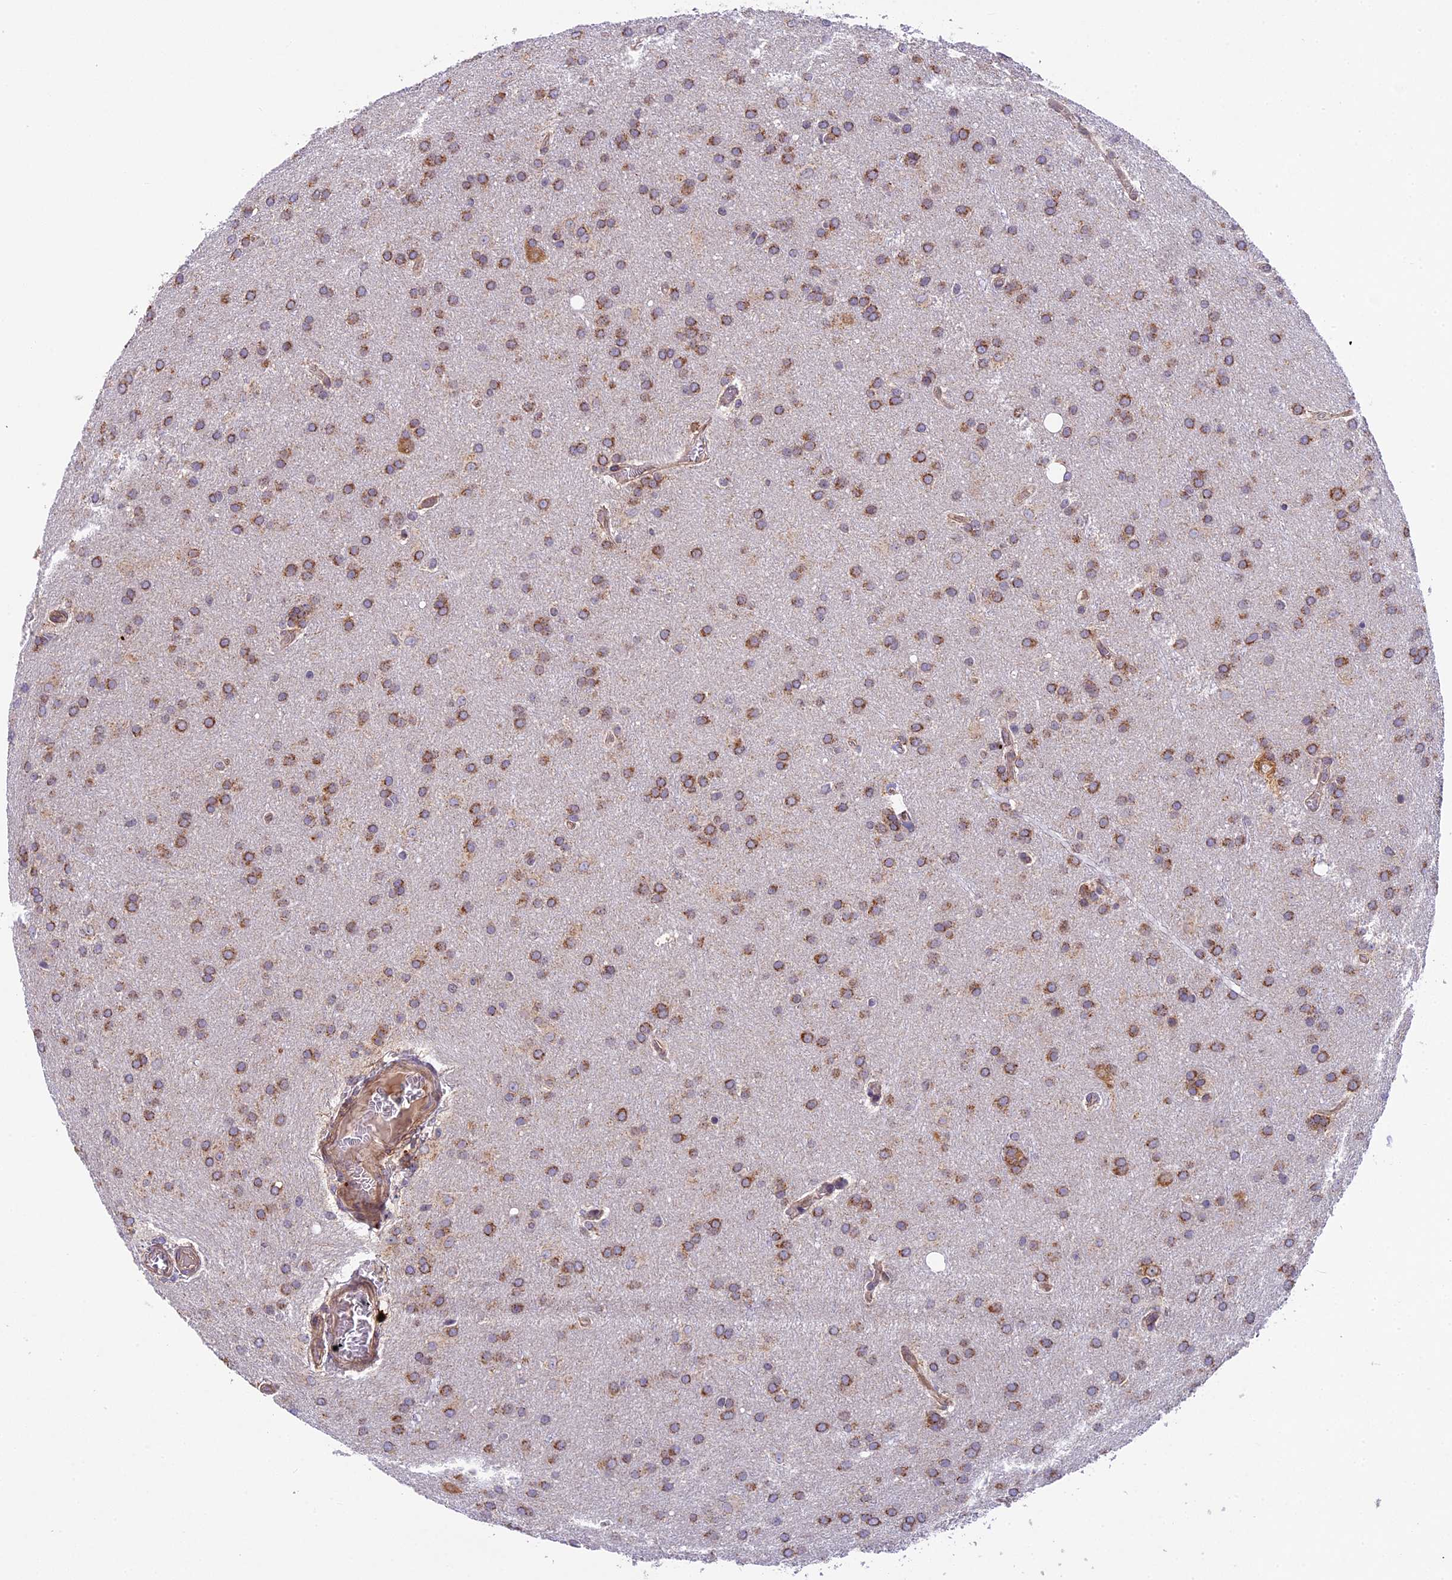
{"staining": {"intensity": "moderate", "quantity": ">75%", "location": "cytoplasmic/membranous"}, "tissue": "glioma", "cell_type": "Tumor cells", "image_type": "cancer", "snomed": [{"axis": "morphology", "description": "Glioma, malignant, Low grade"}, {"axis": "topography", "description": "Brain"}], "caption": "Glioma stained with a brown dye reveals moderate cytoplasmic/membranous positive positivity in approximately >75% of tumor cells.", "gene": "CCSER1", "patient": {"sex": "female", "age": 32}}